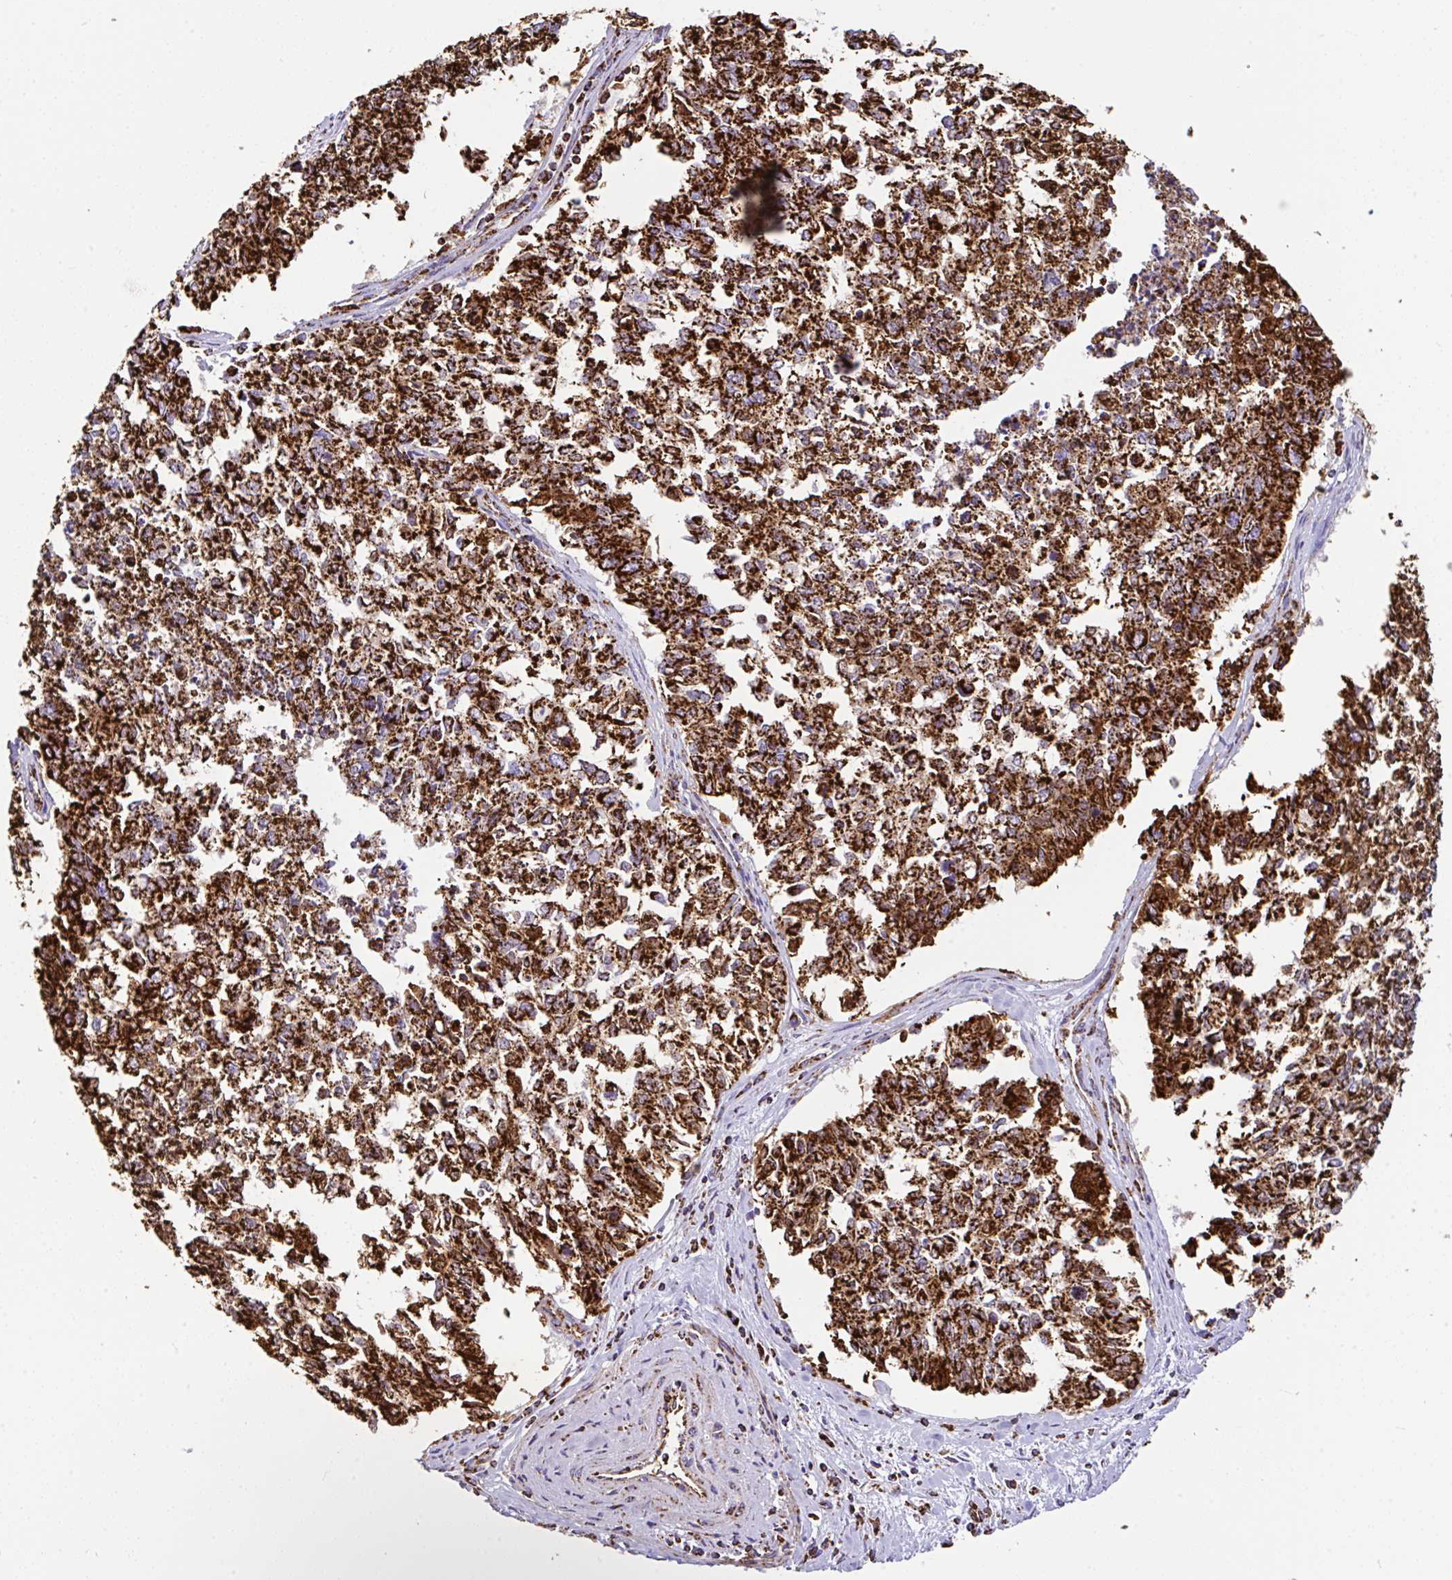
{"staining": {"intensity": "strong", "quantity": ">75%", "location": "cytoplasmic/membranous"}, "tissue": "cervical cancer", "cell_type": "Tumor cells", "image_type": "cancer", "snomed": [{"axis": "morphology", "description": "Adenocarcinoma, NOS"}, {"axis": "topography", "description": "Cervix"}], "caption": "Protein positivity by immunohistochemistry reveals strong cytoplasmic/membranous staining in about >75% of tumor cells in cervical cancer (adenocarcinoma). Using DAB (brown) and hematoxylin (blue) stains, captured at high magnification using brightfield microscopy.", "gene": "ANKRD33B", "patient": {"sex": "female", "age": 63}}